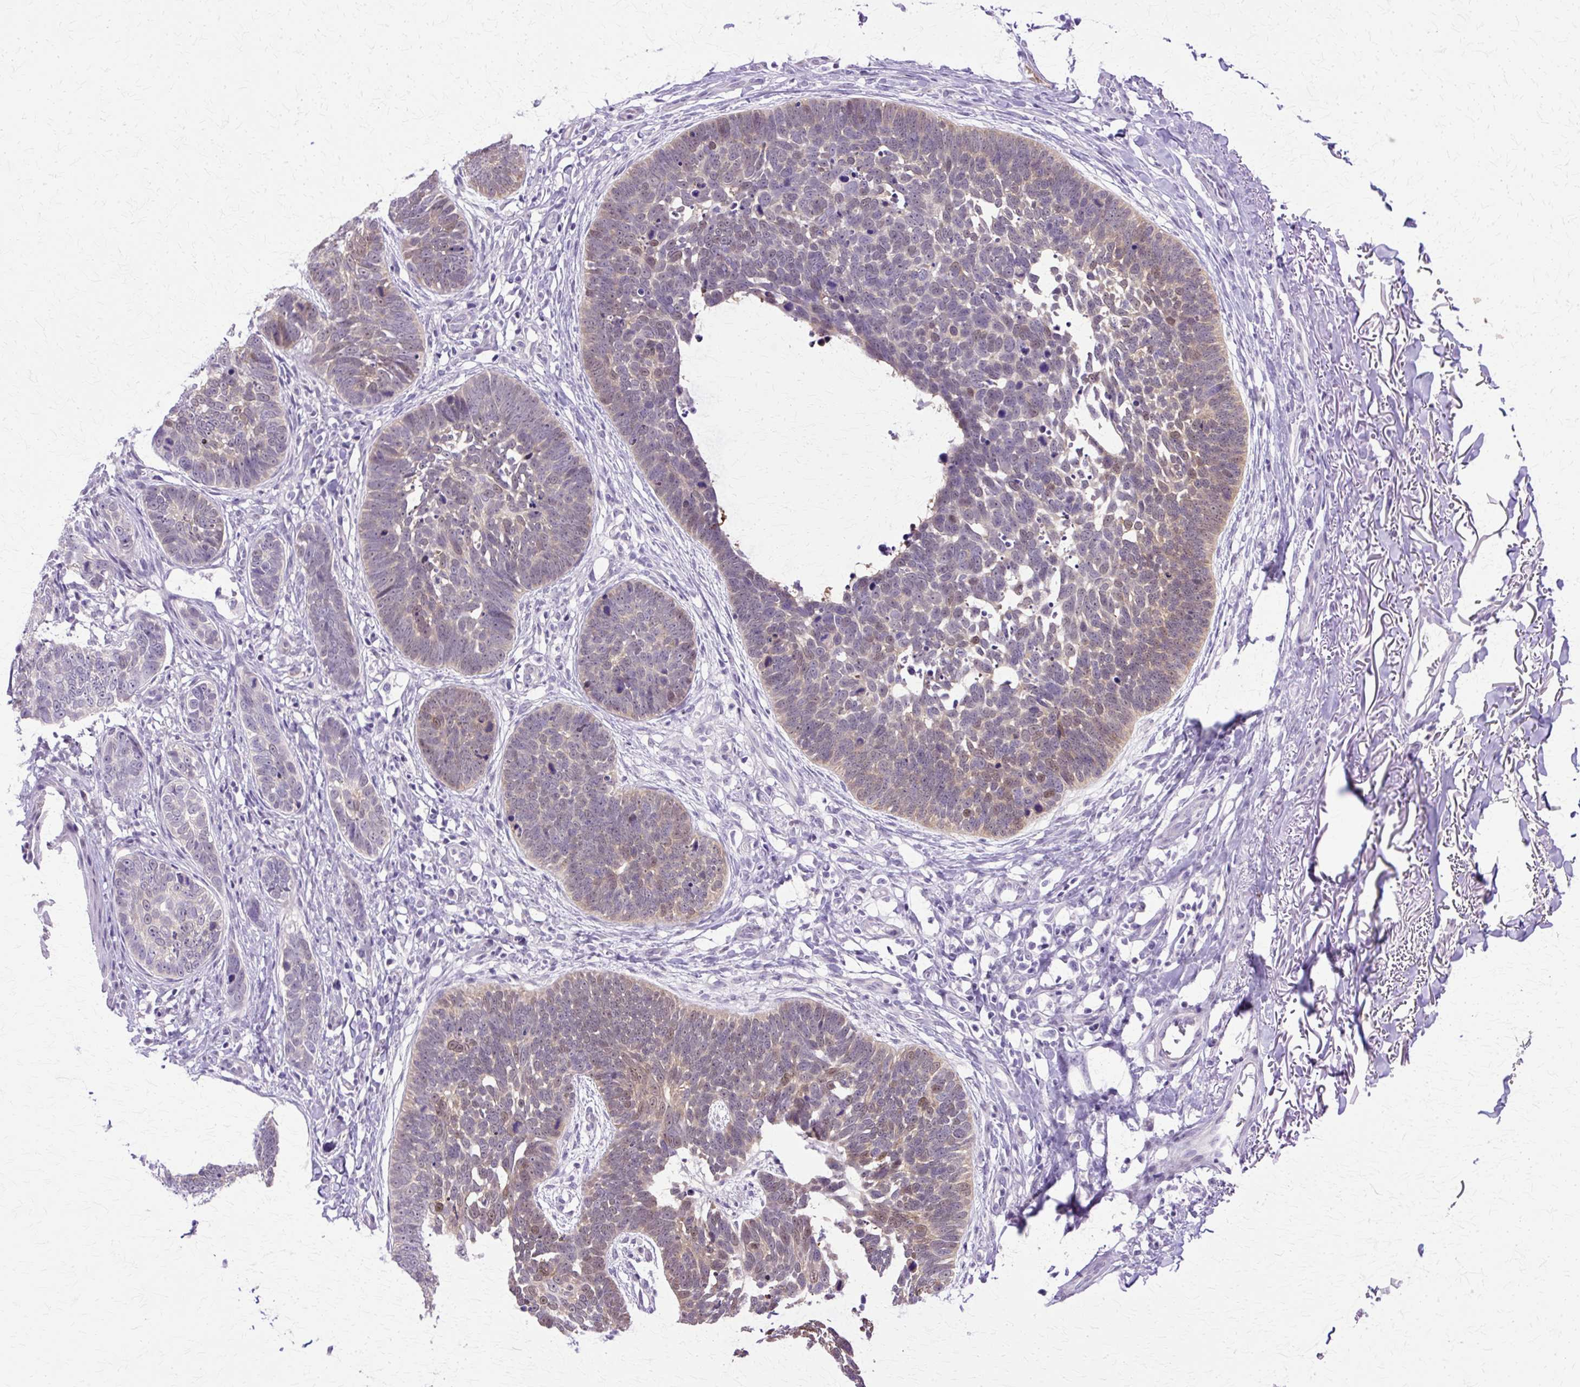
{"staining": {"intensity": "moderate", "quantity": "<25%", "location": "nuclear"}, "tissue": "skin cancer", "cell_type": "Tumor cells", "image_type": "cancer", "snomed": [{"axis": "morphology", "description": "Normal tissue, NOS"}, {"axis": "morphology", "description": "Basal cell carcinoma"}, {"axis": "topography", "description": "Skin"}], "caption": "A high-resolution photomicrograph shows IHC staining of skin cancer (basal cell carcinoma), which reveals moderate nuclear staining in about <25% of tumor cells.", "gene": "HSPA8", "patient": {"sex": "male", "age": 77}}